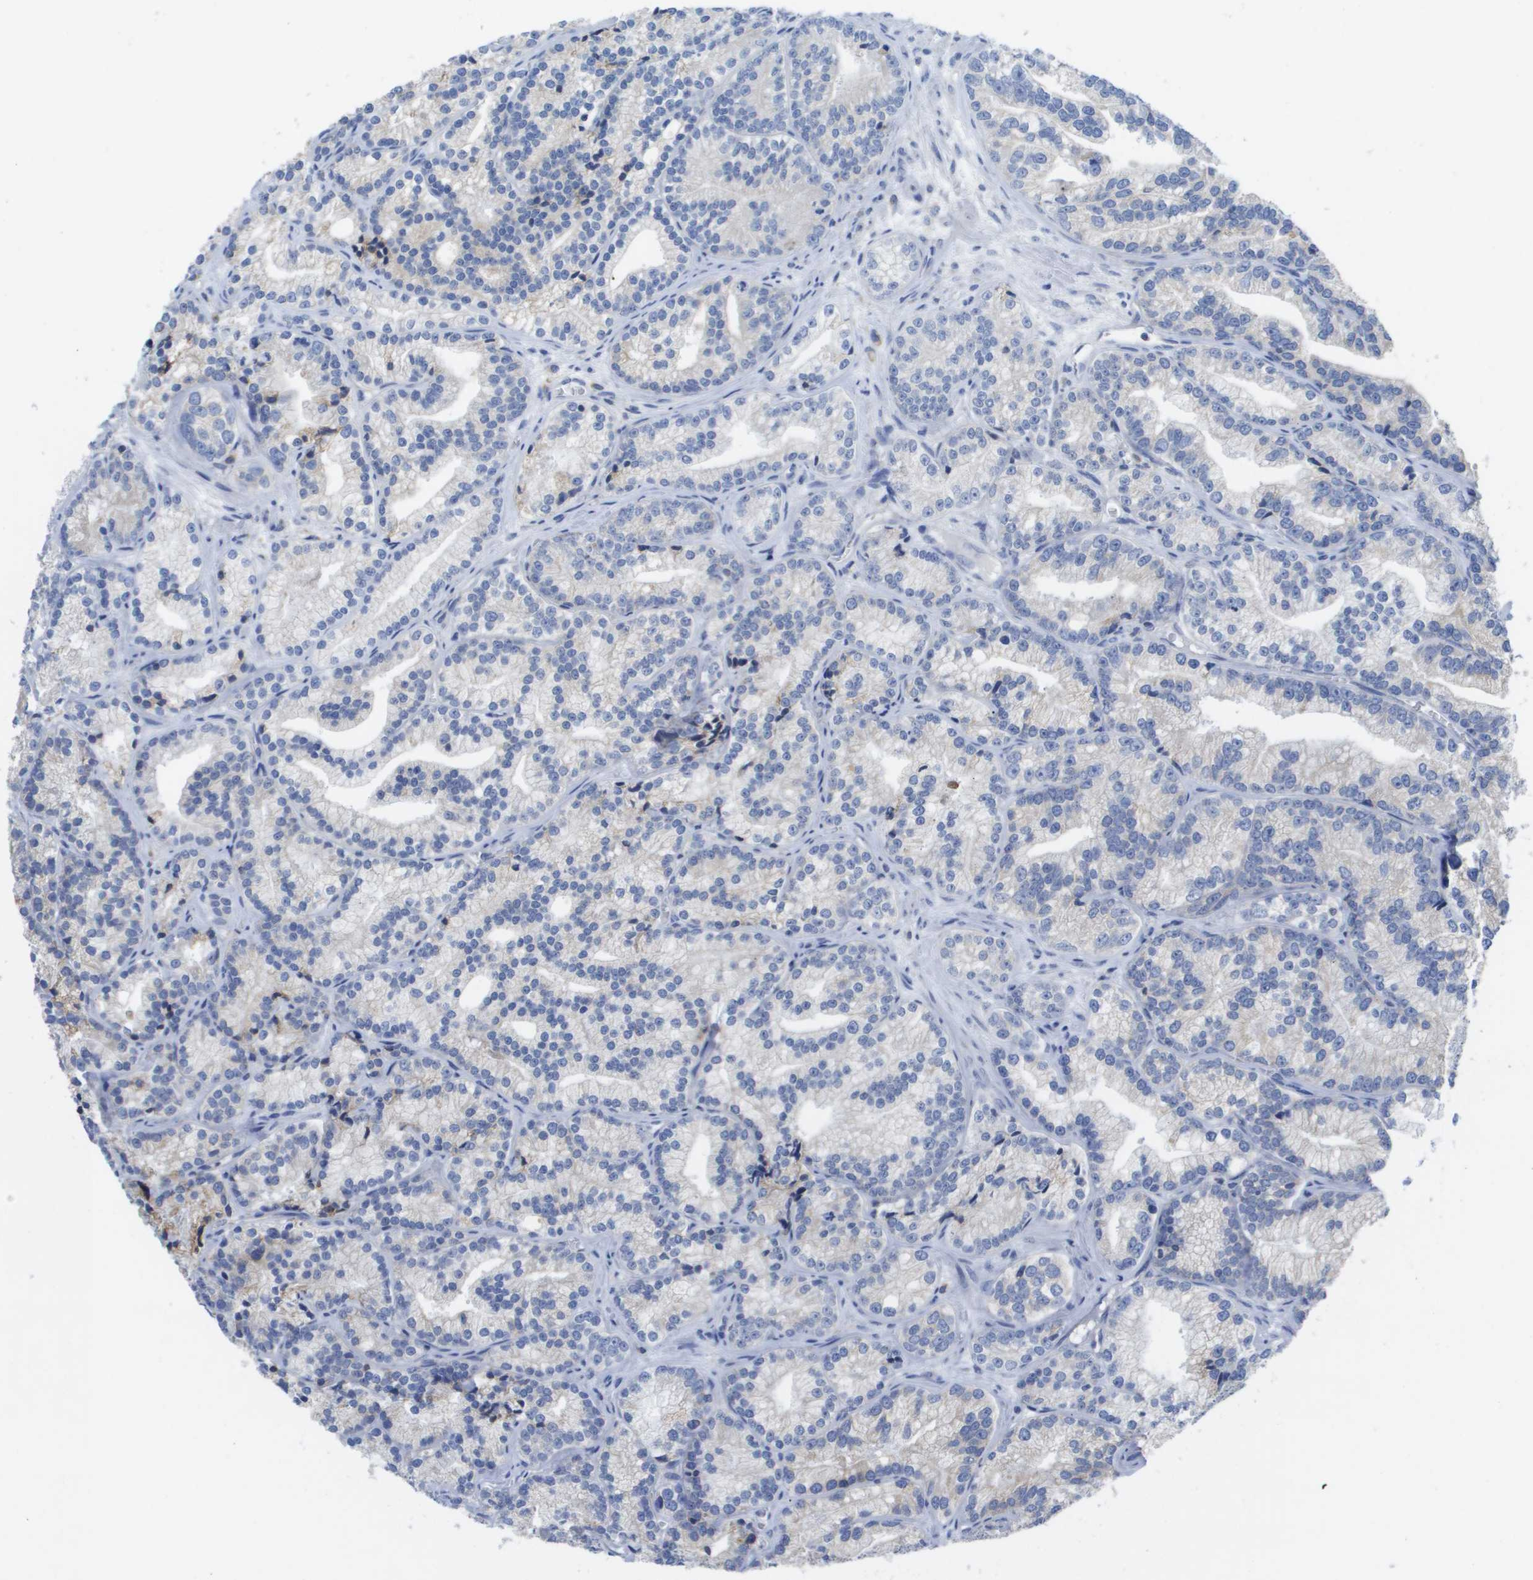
{"staining": {"intensity": "negative", "quantity": "none", "location": "none"}, "tissue": "prostate cancer", "cell_type": "Tumor cells", "image_type": "cancer", "snomed": [{"axis": "morphology", "description": "Adenocarcinoma, Low grade"}, {"axis": "topography", "description": "Prostate"}], "caption": "An immunohistochemistry (IHC) micrograph of prostate low-grade adenocarcinoma is shown. There is no staining in tumor cells of prostate low-grade adenocarcinoma.", "gene": "SDR42E1", "patient": {"sex": "male", "age": 89}}